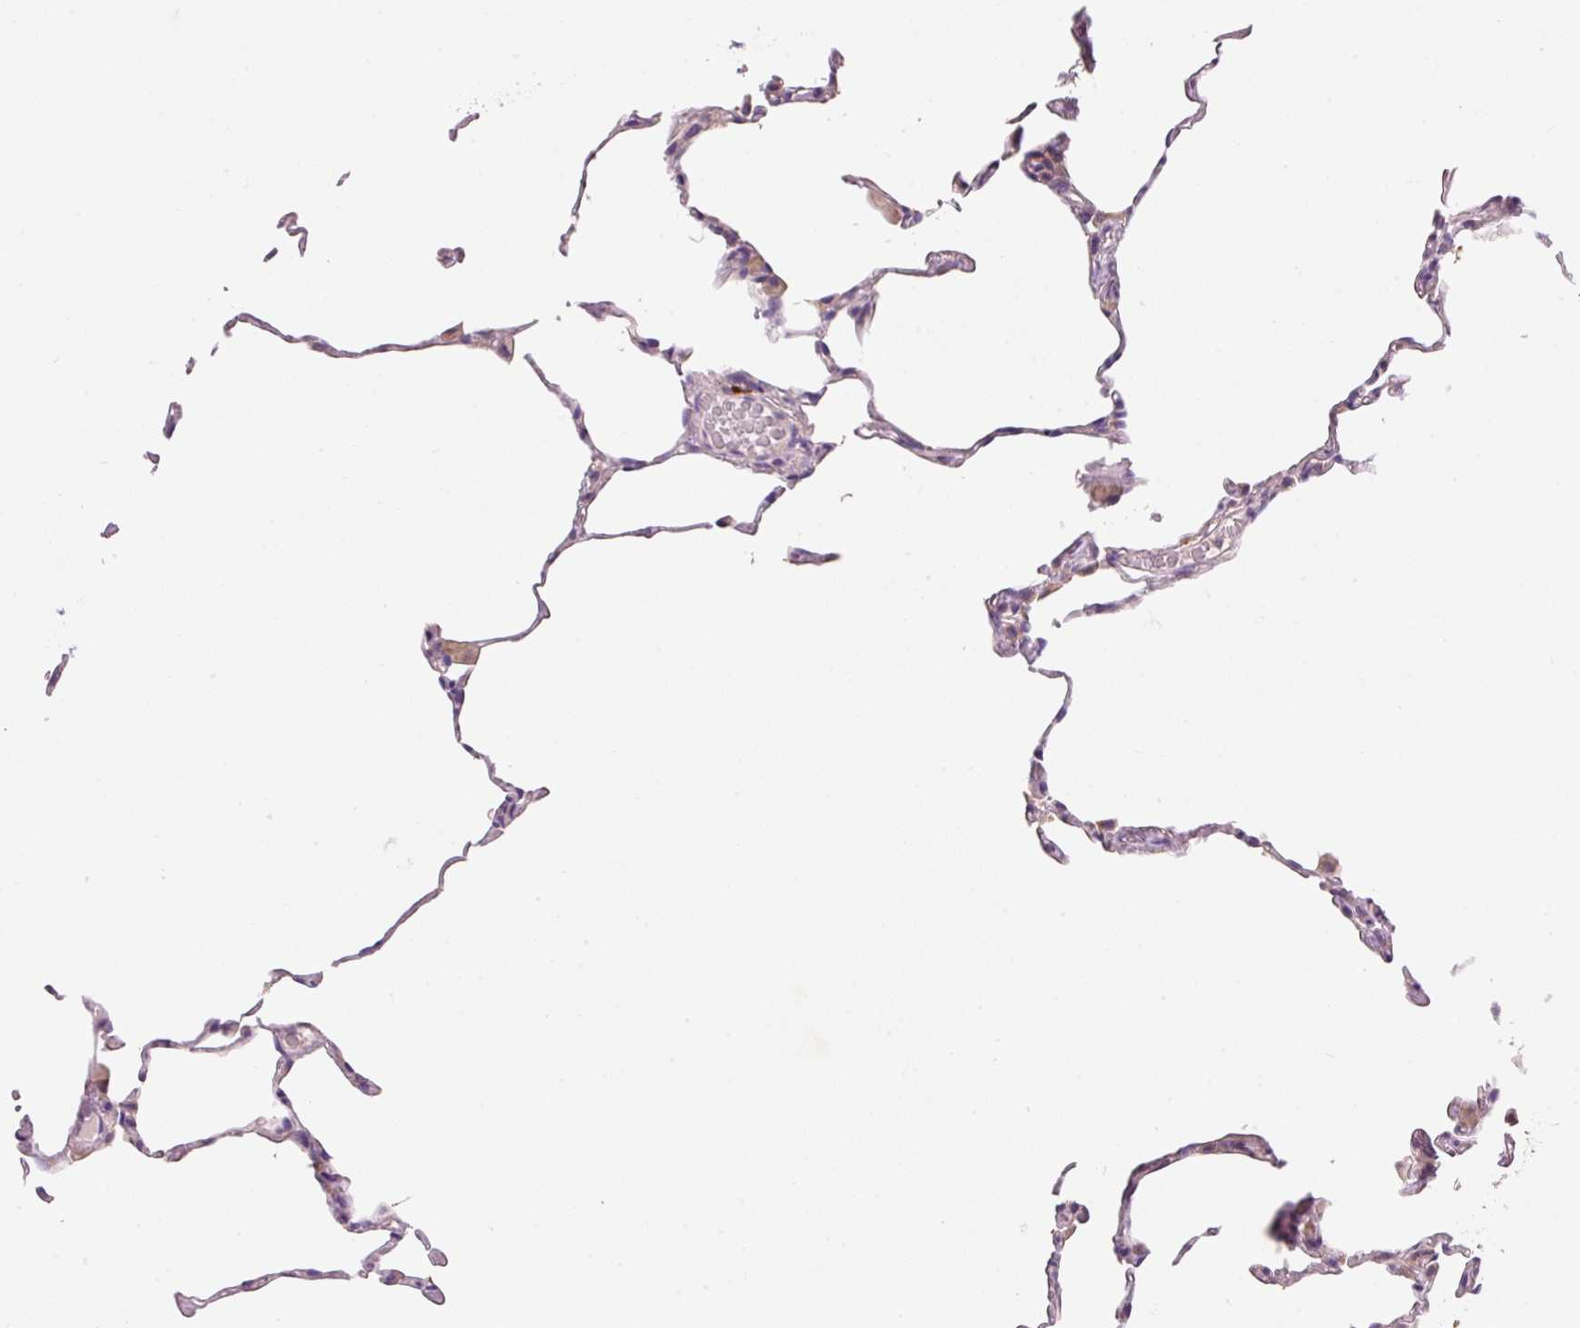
{"staining": {"intensity": "negative", "quantity": "none", "location": "none"}, "tissue": "lung", "cell_type": "Alveolar cells", "image_type": "normal", "snomed": [{"axis": "morphology", "description": "Normal tissue, NOS"}, {"axis": "topography", "description": "Lung"}], "caption": "Immunohistochemistry (IHC) photomicrograph of normal lung: human lung stained with DAB (3,3'-diaminobenzidine) demonstrates no significant protein positivity in alveolar cells.", "gene": "PNPLA5", "patient": {"sex": "female", "age": 57}}